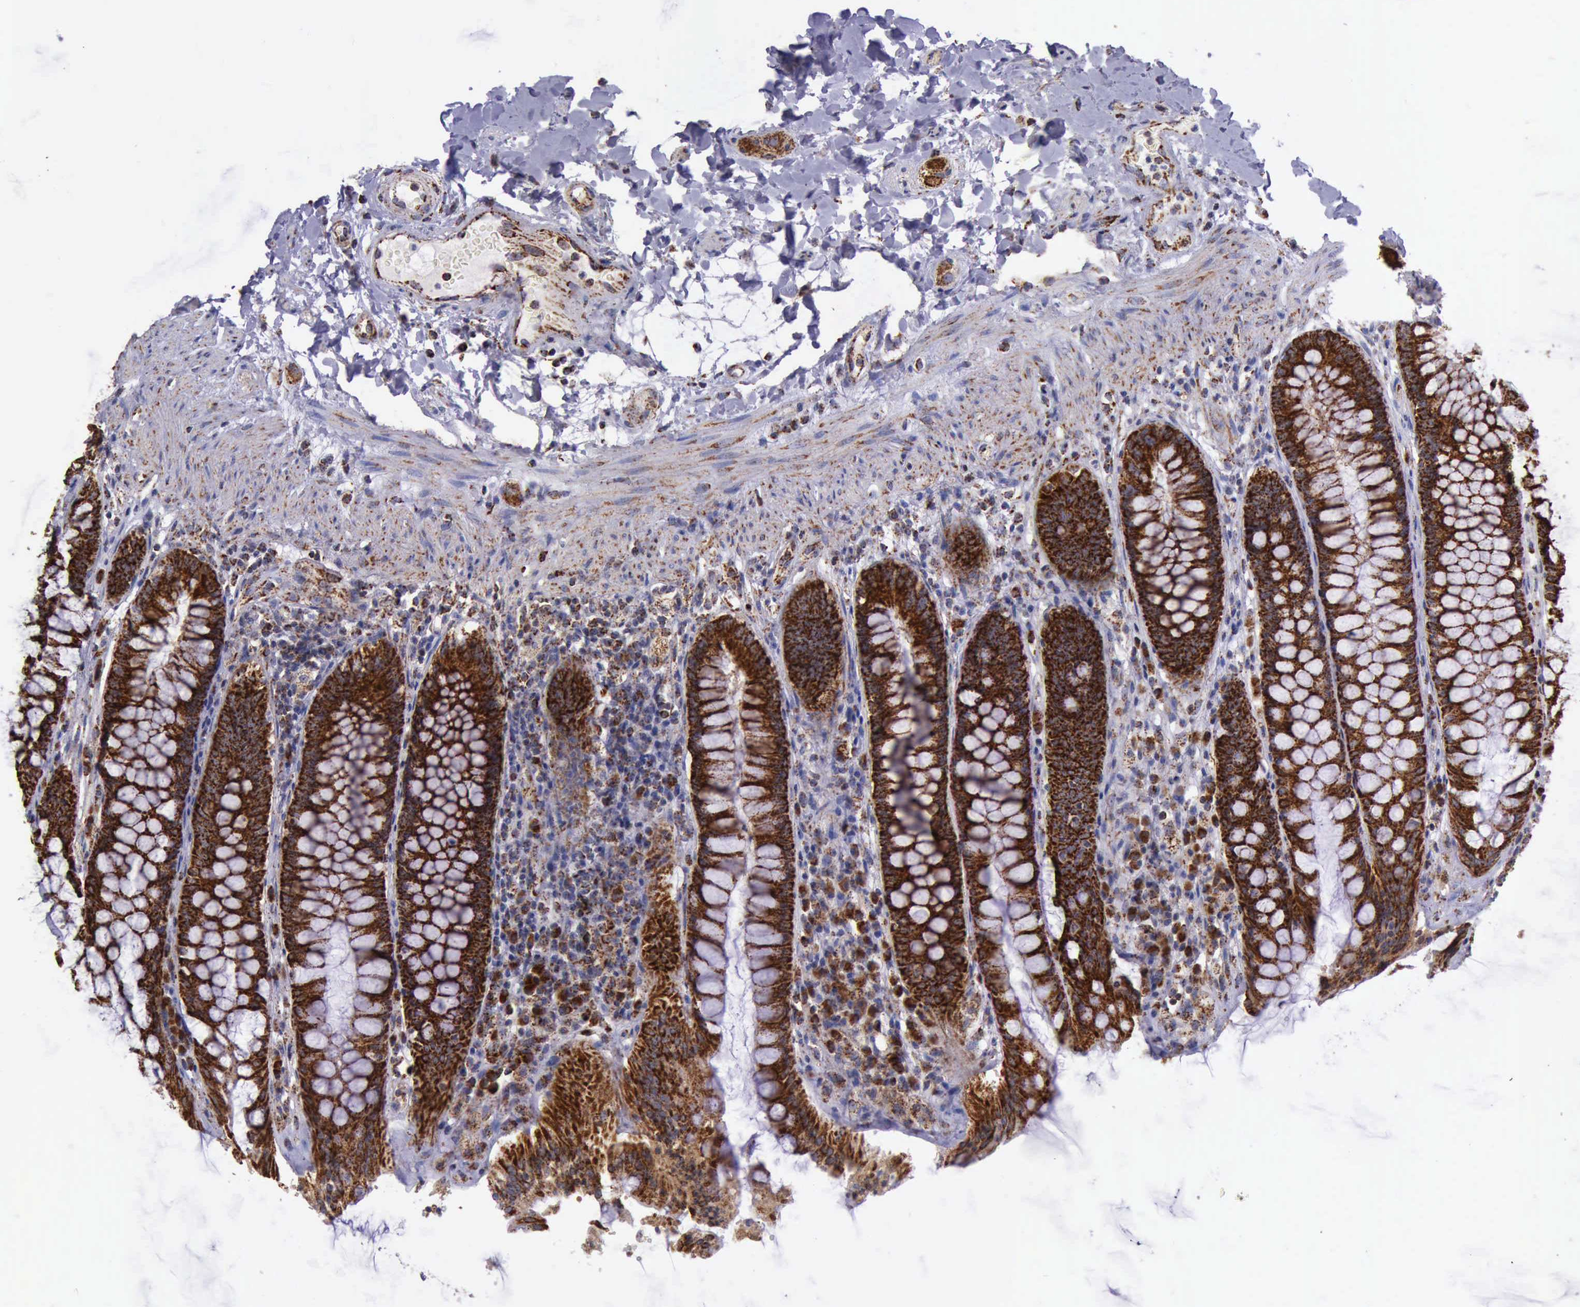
{"staining": {"intensity": "strong", "quantity": ">75%", "location": "cytoplasmic/membranous"}, "tissue": "rectum", "cell_type": "Glandular cells", "image_type": "normal", "snomed": [{"axis": "morphology", "description": "Normal tissue, NOS"}, {"axis": "topography", "description": "Rectum"}], "caption": "DAB immunohistochemical staining of benign rectum exhibits strong cytoplasmic/membranous protein positivity in about >75% of glandular cells. Using DAB (brown) and hematoxylin (blue) stains, captured at high magnification using brightfield microscopy.", "gene": "TXN2", "patient": {"sex": "female", "age": 46}}